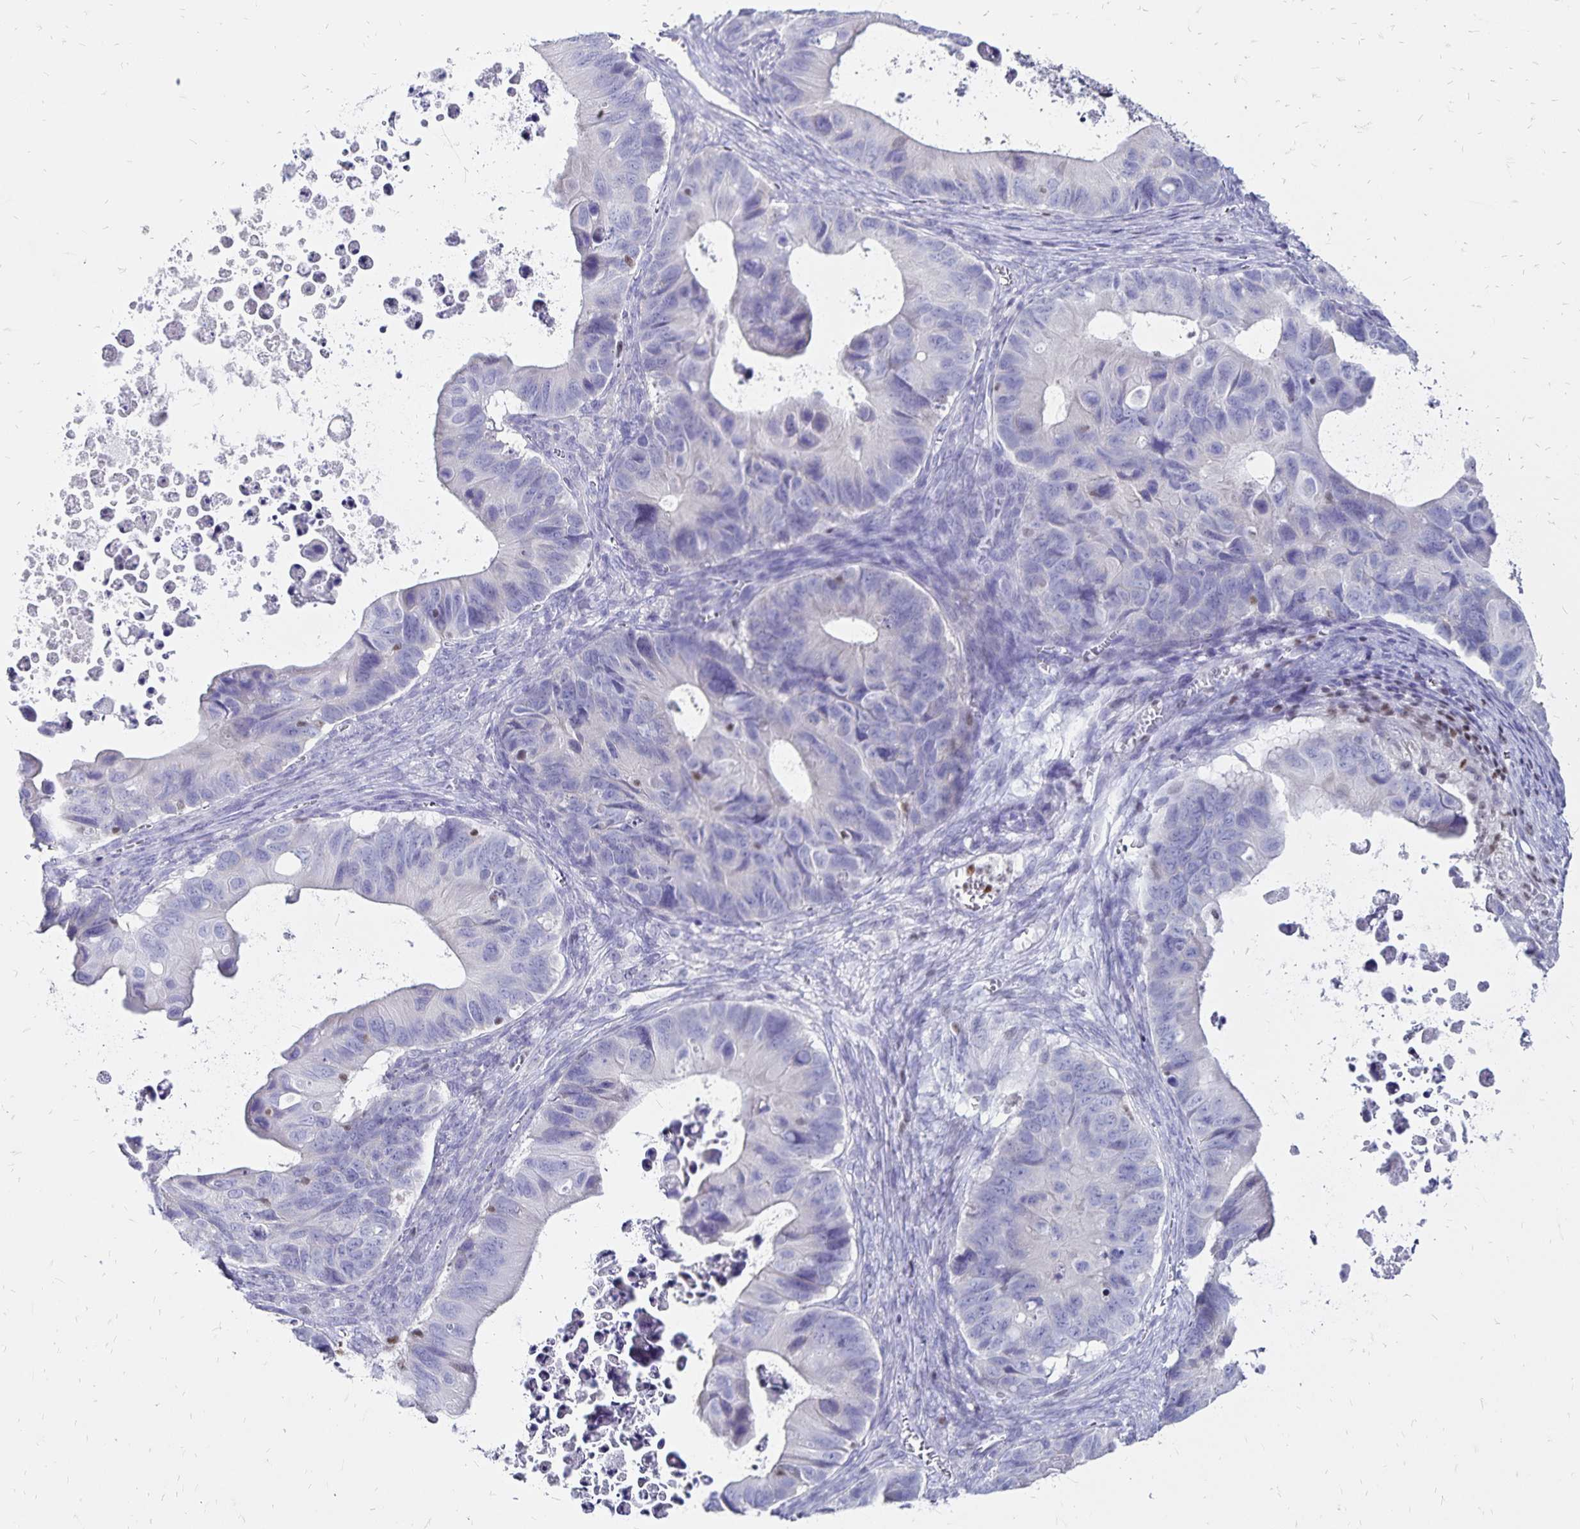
{"staining": {"intensity": "negative", "quantity": "none", "location": "none"}, "tissue": "ovarian cancer", "cell_type": "Tumor cells", "image_type": "cancer", "snomed": [{"axis": "morphology", "description": "Cystadenocarcinoma, mucinous, NOS"}, {"axis": "topography", "description": "Ovary"}], "caption": "Mucinous cystadenocarcinoma (ovarian) was stained to show a protein in brown. There is no significant expression in tumor cells.", "gene": "IKZF1", "patient": {"sex": "female", "age": 64}}